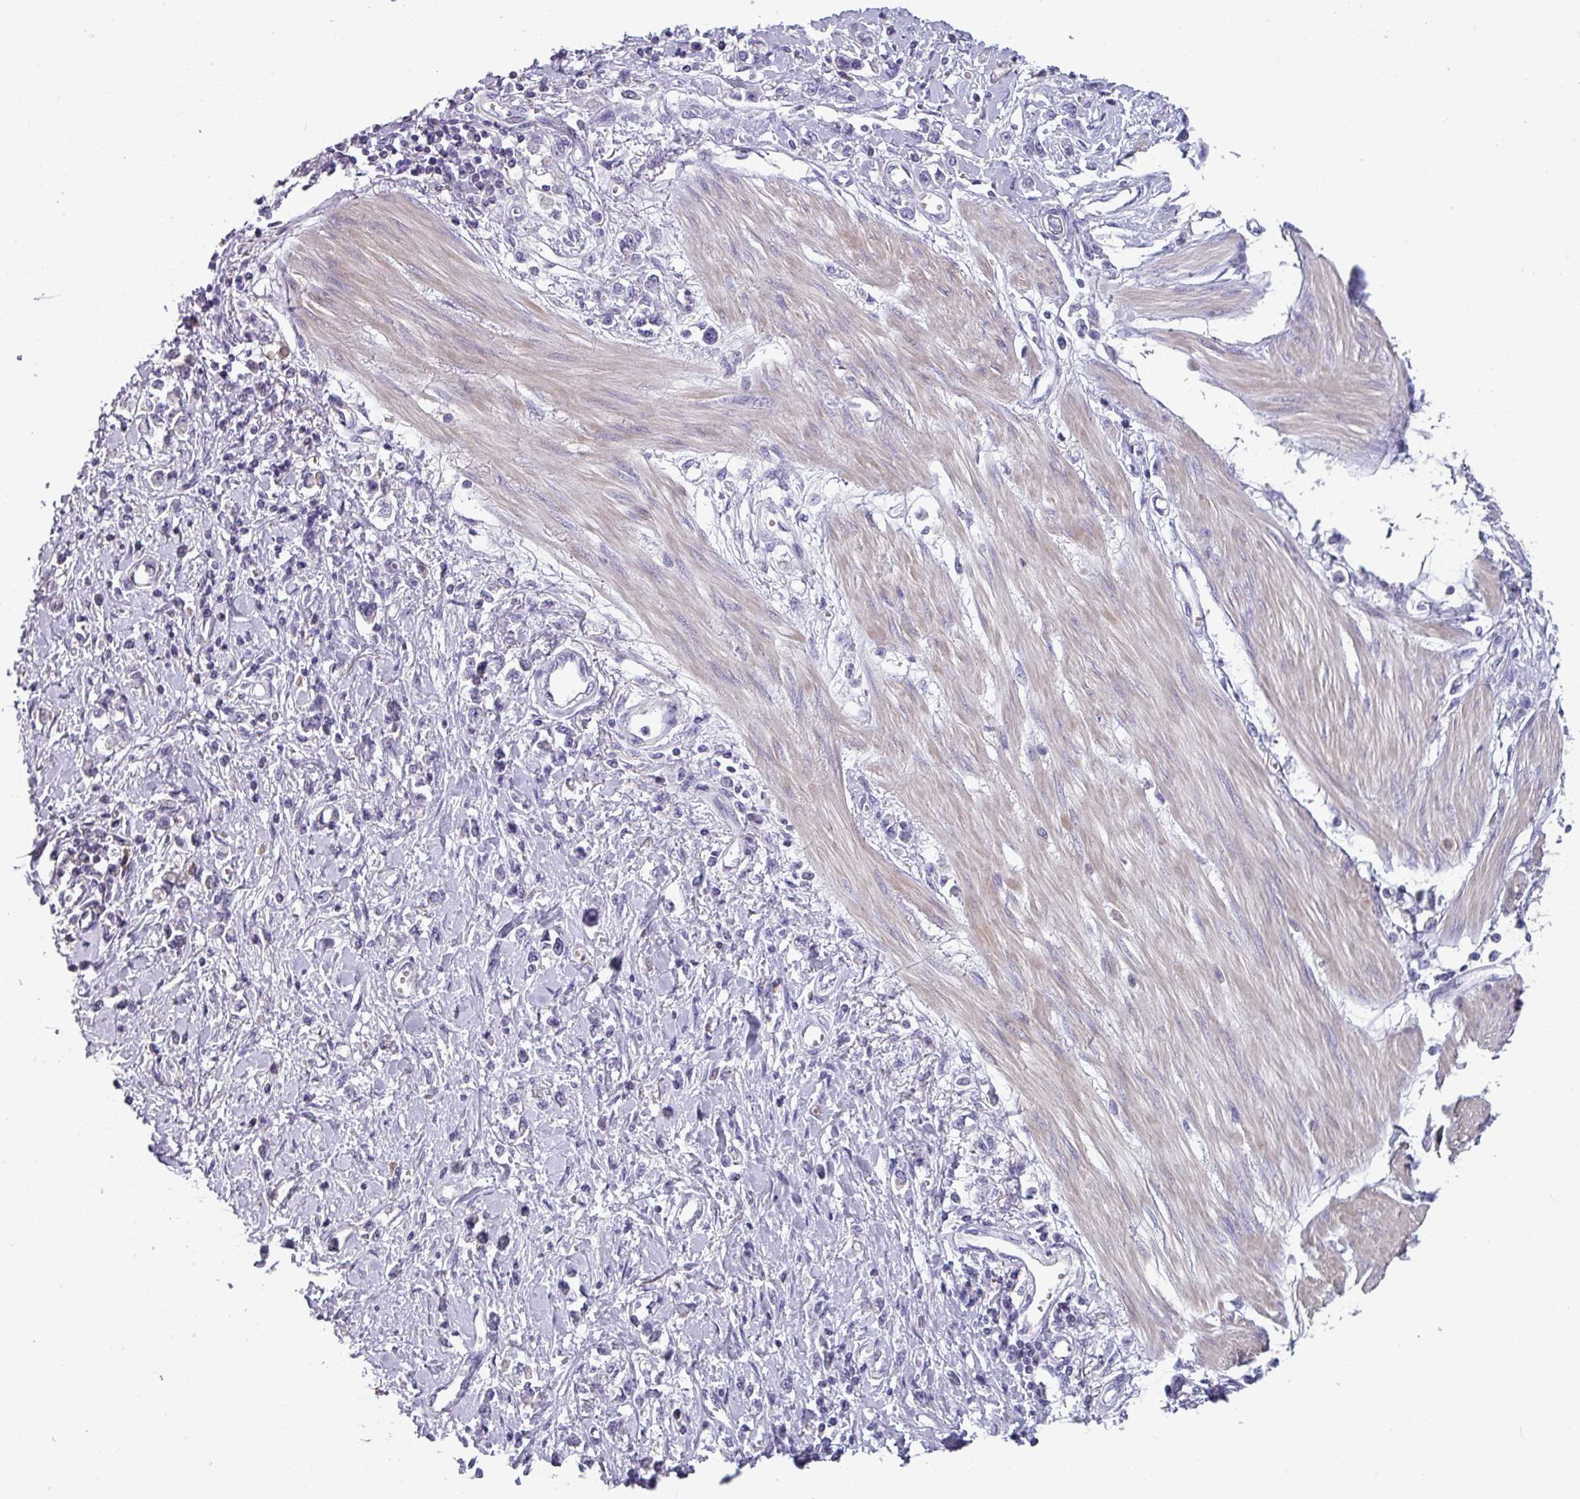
{"staining": {"intensity": "negative", "quantity": "none", "location": "none"}, "tissue": "stomach cancer", "cell_type": "Tumor cells", "image_type": "cancer", "snomed": [{"axis": "morphology", "description": "Adenocarcinoma, NOS"}, {"axis": "topography", "description": "Stomach"}], "caption": "An immunohistochemistry (IHC) image of stomach cancer (adenocarcinoma) is shown. There is no staining in tumor cells of stomach cancer (adenocarcinoma).", "gene": "TMEM132A", "patient": {"sex": "female", "age": 76}}